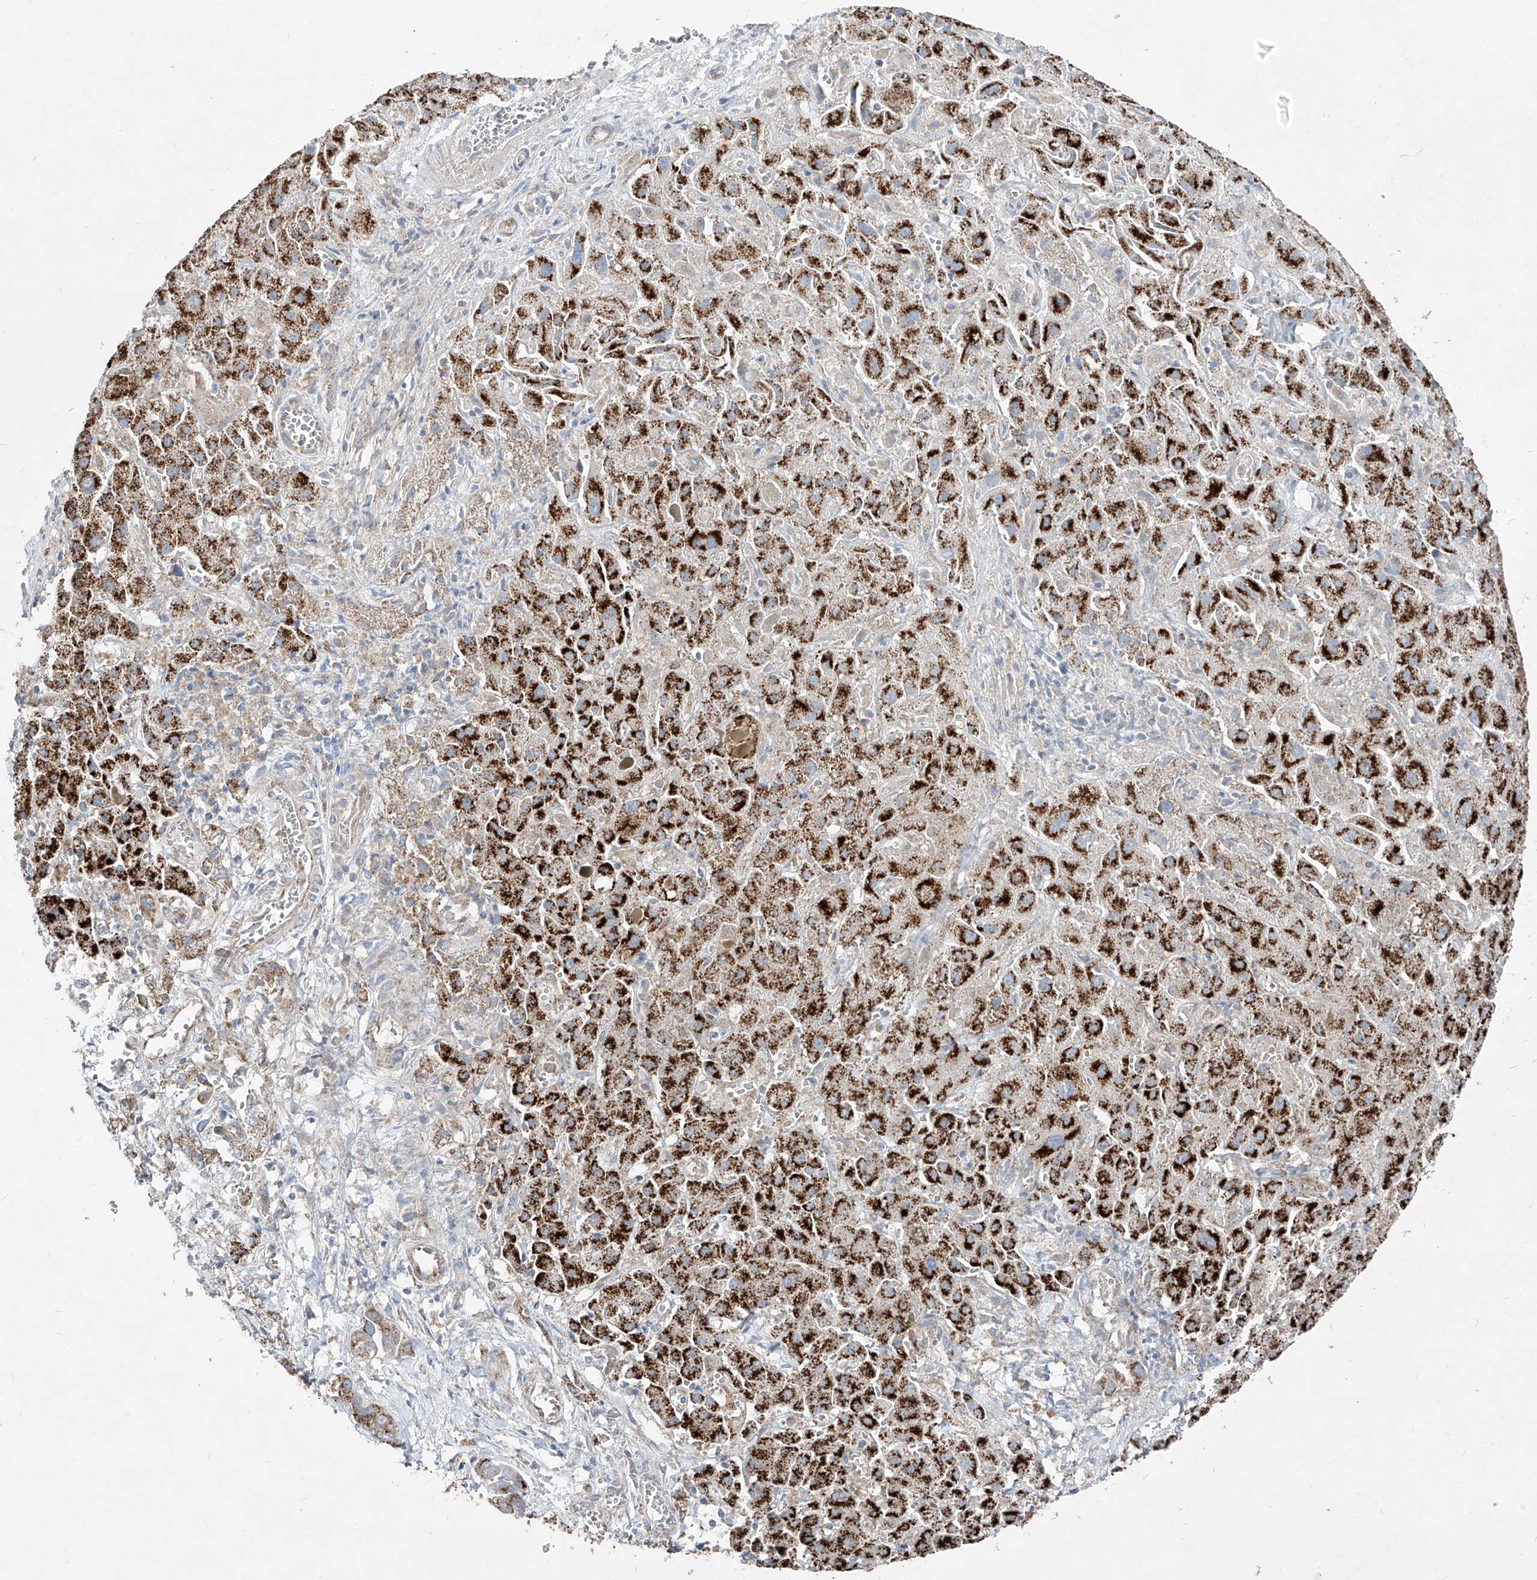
{"staining": {"intensity": "strong", "quantity": ">75%", "location": "cytoplasmic/membranous"}, "tissue": "liver cancer", "cell_type": "Tumor cells", "image_type": "cancer", "snomed": [{"axis": "morphology", "description": "Cholangiocarcinoma"}, {"axis": "topography", "description": "Liver"}], "caption": "Liver cancer (cholangiocarcinoma) stained with immunohistochemistry demonstrates strong cytoplasmic/membranous expression in about >75% of tumor cells.", "gene": "ABCD3", "patient": {"sex": "female", "age": 52}}